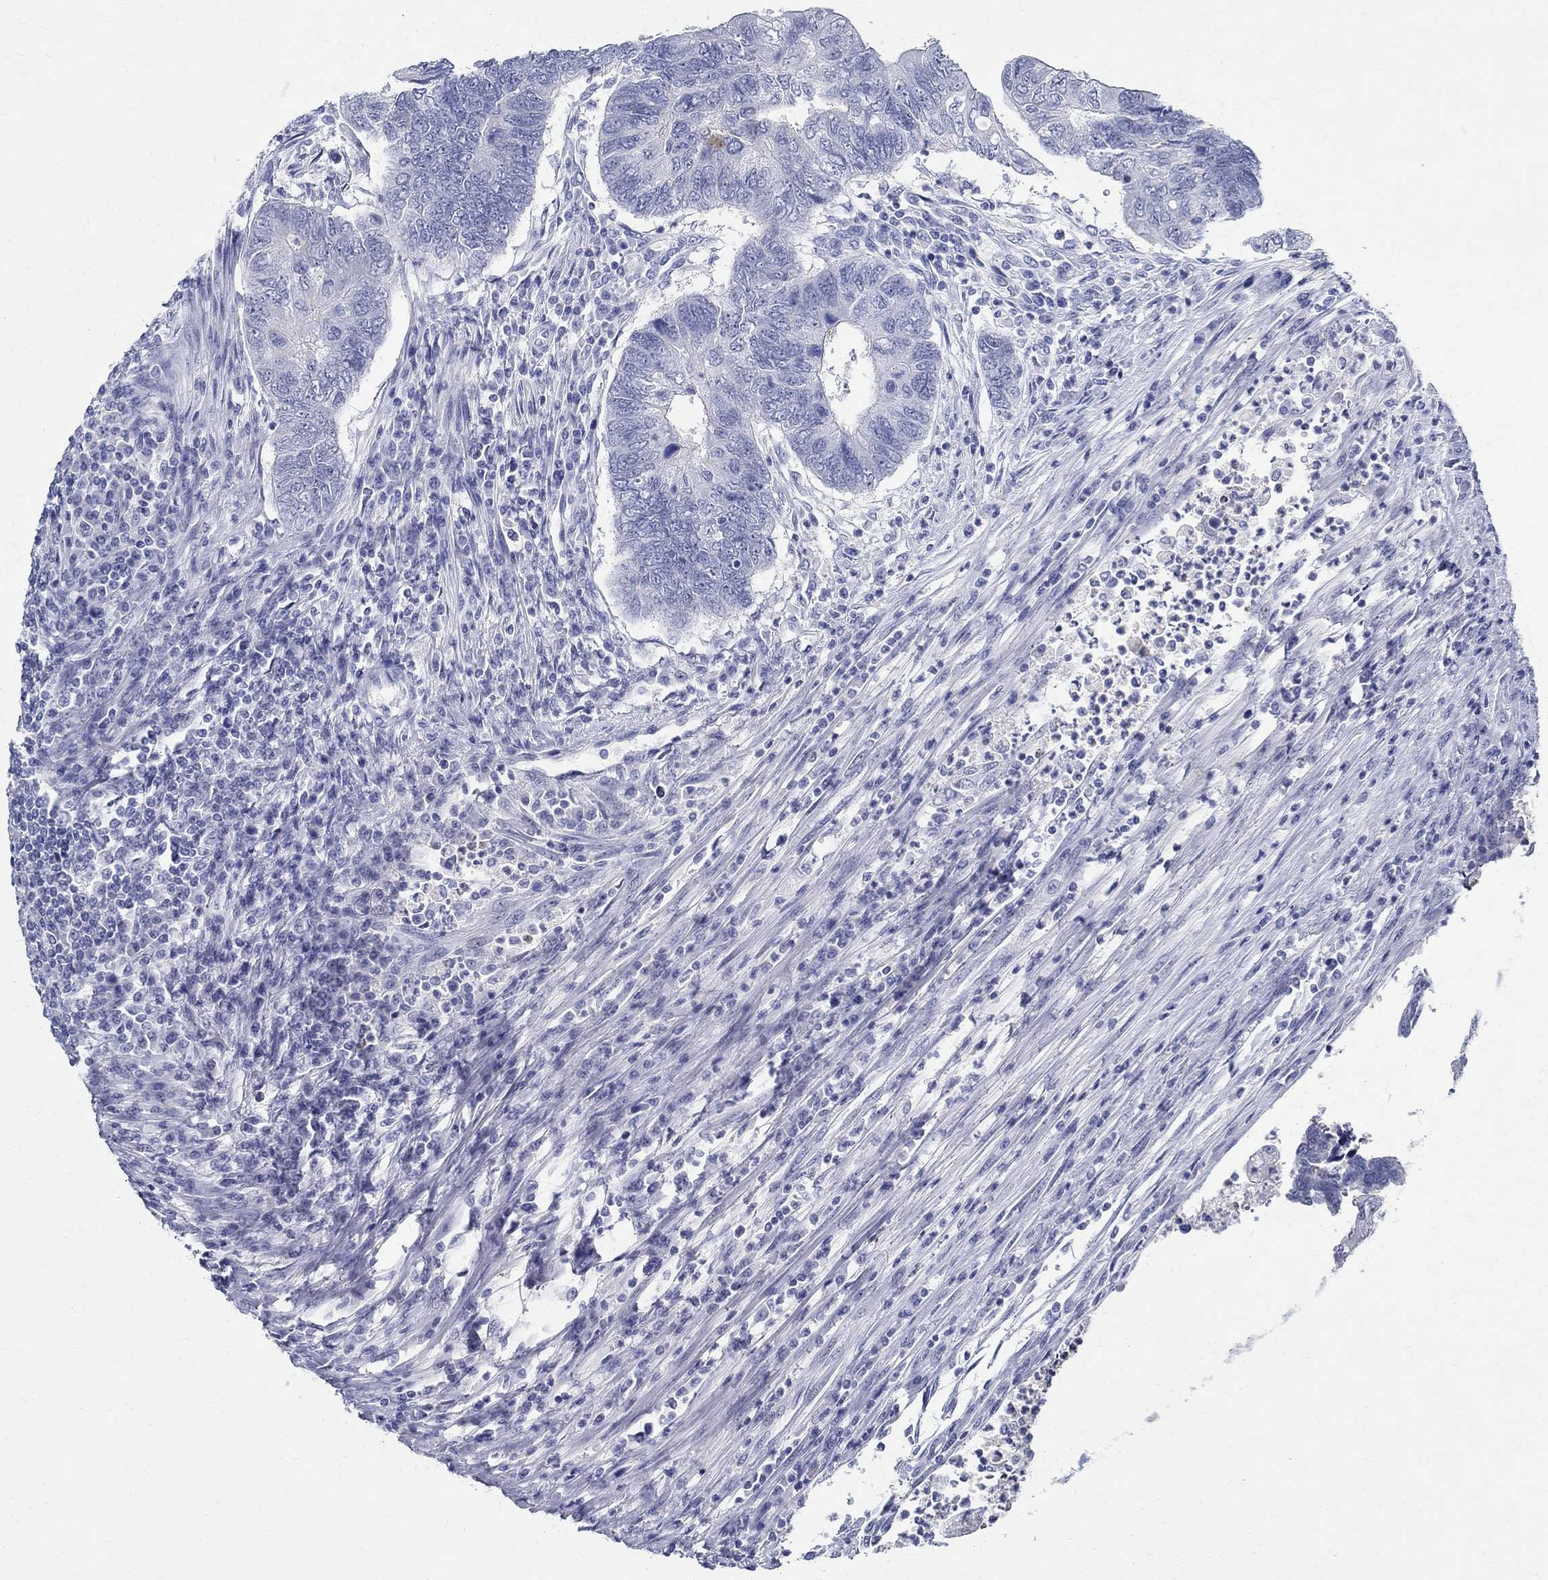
{"staining": {"intensity": "negative", "quantity": "none", "location": "none"}, "tissue": "colorectal cancer", "cell_type": "Tumor cells", "image_type": "cancer", "snomed": [{"axis": "morphology", "description": "Adenocarcinoma, NOS"}, {"axis": "topography", "description": "Colon"}], "caption": "Immunohistochemical staining of colorectal cancer demonstrates no significant positivity in tumor cells. The staining was performed using DAB to visualize the protein expression in brown, while the nuclei were stained in blue with hematoxylin (Magnification: 20x).", "gene": "BSPRY", "patient": {"sex": "female", "age": 67}}